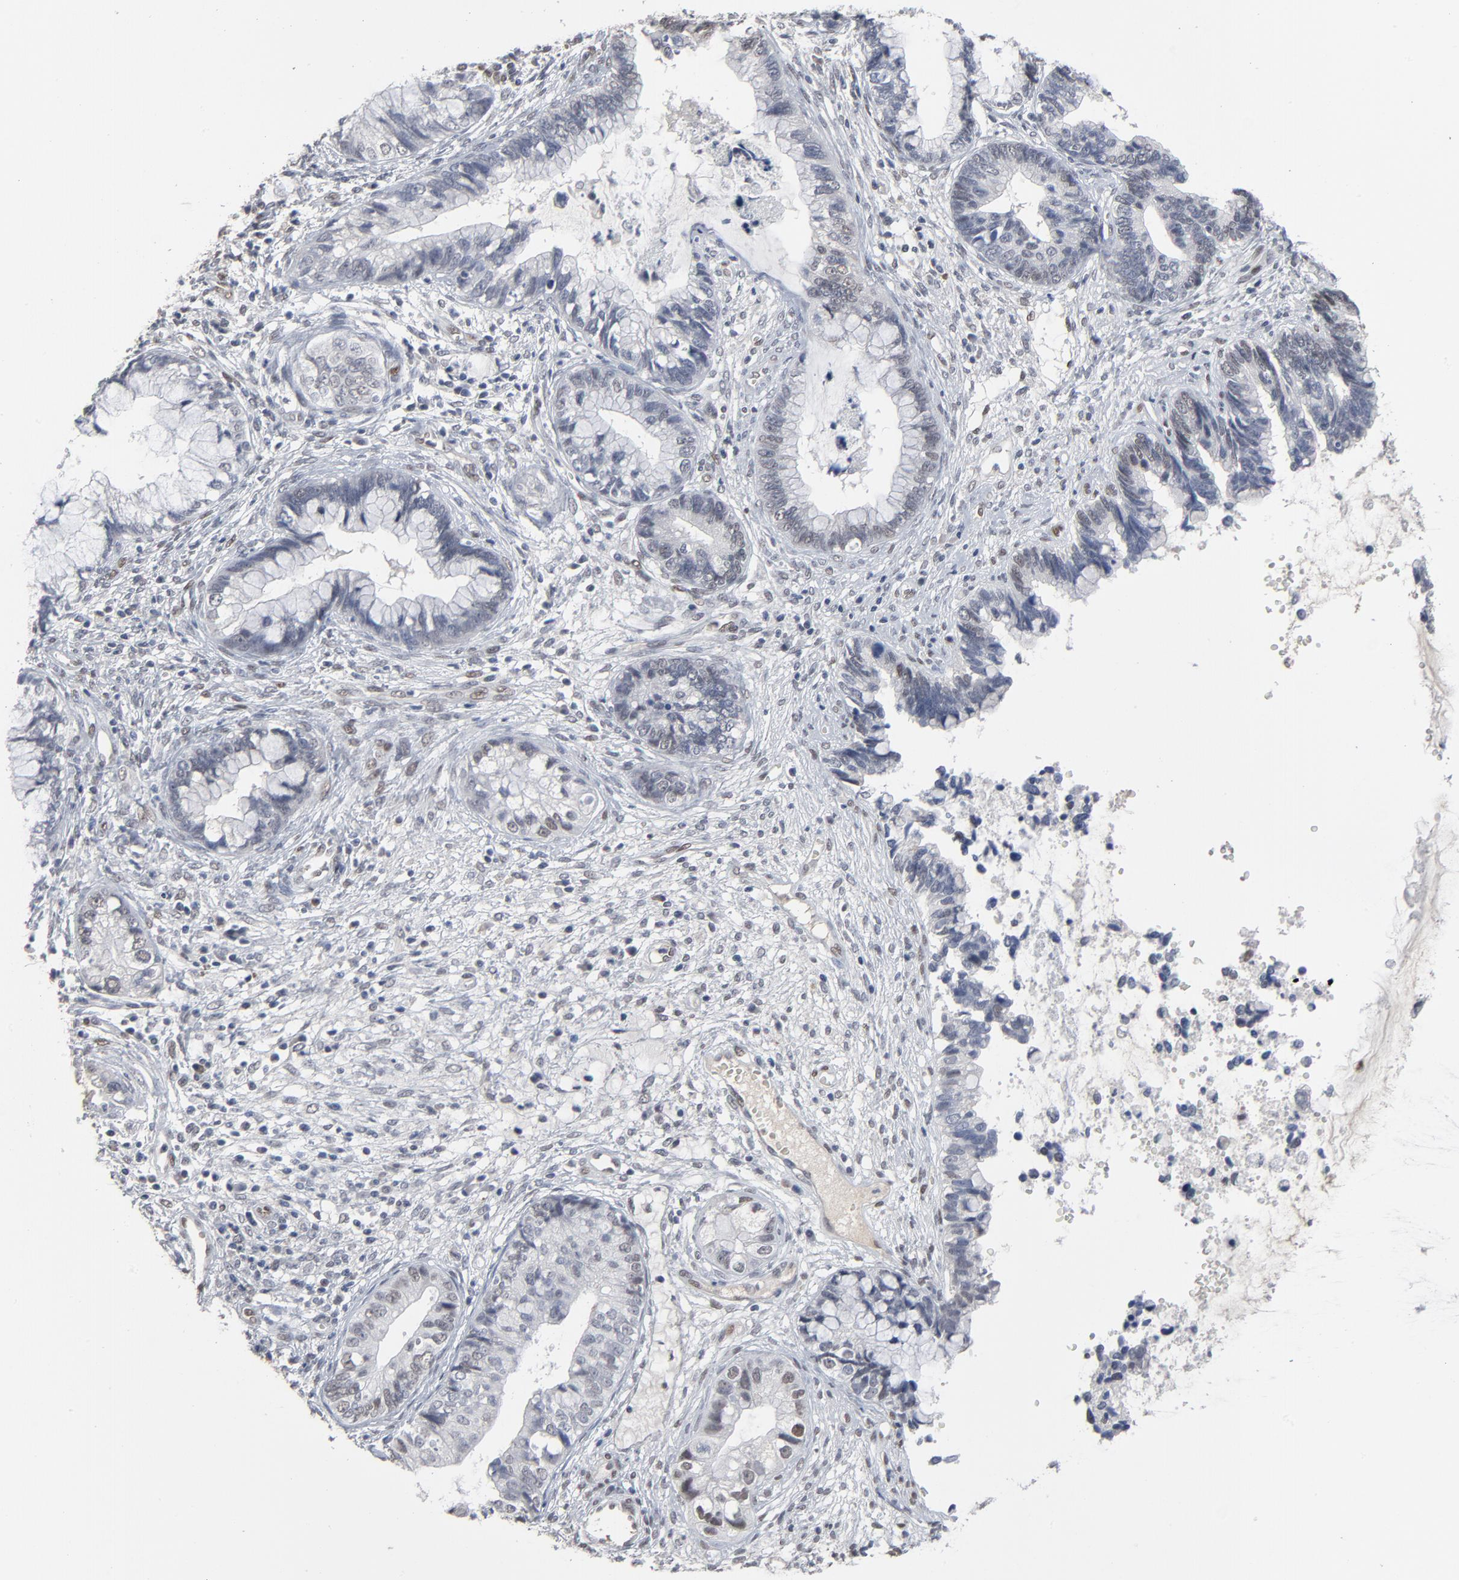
{"staining": {"intensity": "weak", "quantity": ">75%", "location": "nuclear"}, "tissue": "cervical cancer", "cell_type": "Tumor cells", "image_type": "cancer", "snomed": [{"axis": "morphology", "description": "Adenocarcinoma, NOS"}, {"axis": "topography", "description": "Cervix"}], "caption": "Immunohistochemical staining of cervical adenocarcinoma reveals weak nuclear protein staining in about >75% of tumor cells.", "gene": "ATF7", "patient": {"sex": "female", "age": 44}}